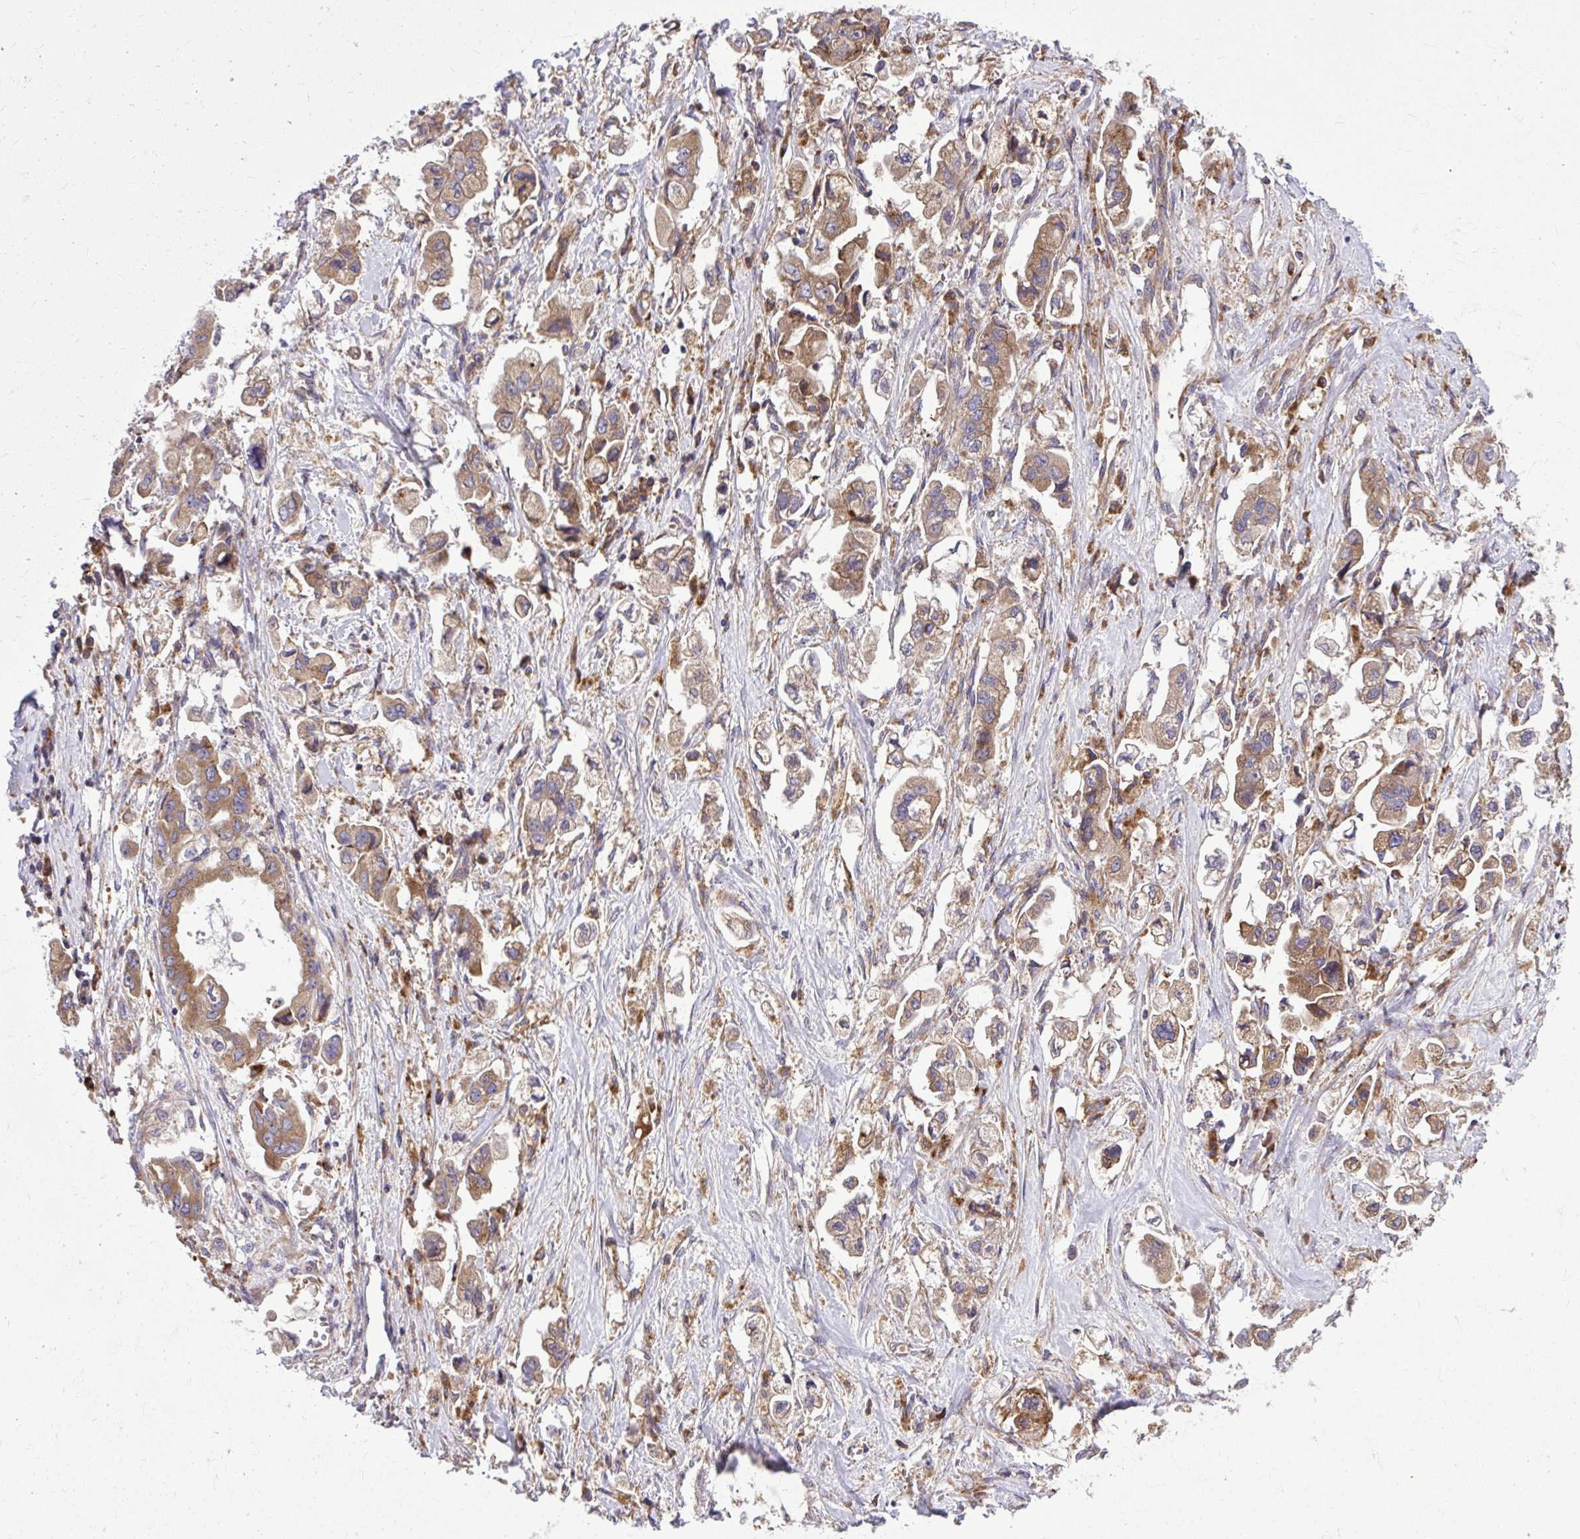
{"staining": {"intensity": "weak", "quantity": ">75%", "location": "cytoplasmic/membranous"}, "tissue": "stomach cancer", "cell_type": "Tumor cells", "image_type": "cancer", "snomed": [{"axis": "morphology", "description": "Adenocarcinoma, NOS"}, {"axis": "topography", "description": "Stomach"}], "caption": "Adenocarcinoma (stomach) stained for a protein (brown) exhibits weak cytoplasmic/membranous positive positivity in approximately >75% of tumor cells.", "gene": "PAIP2", "patient": {"sex": "male", "age": 62}}